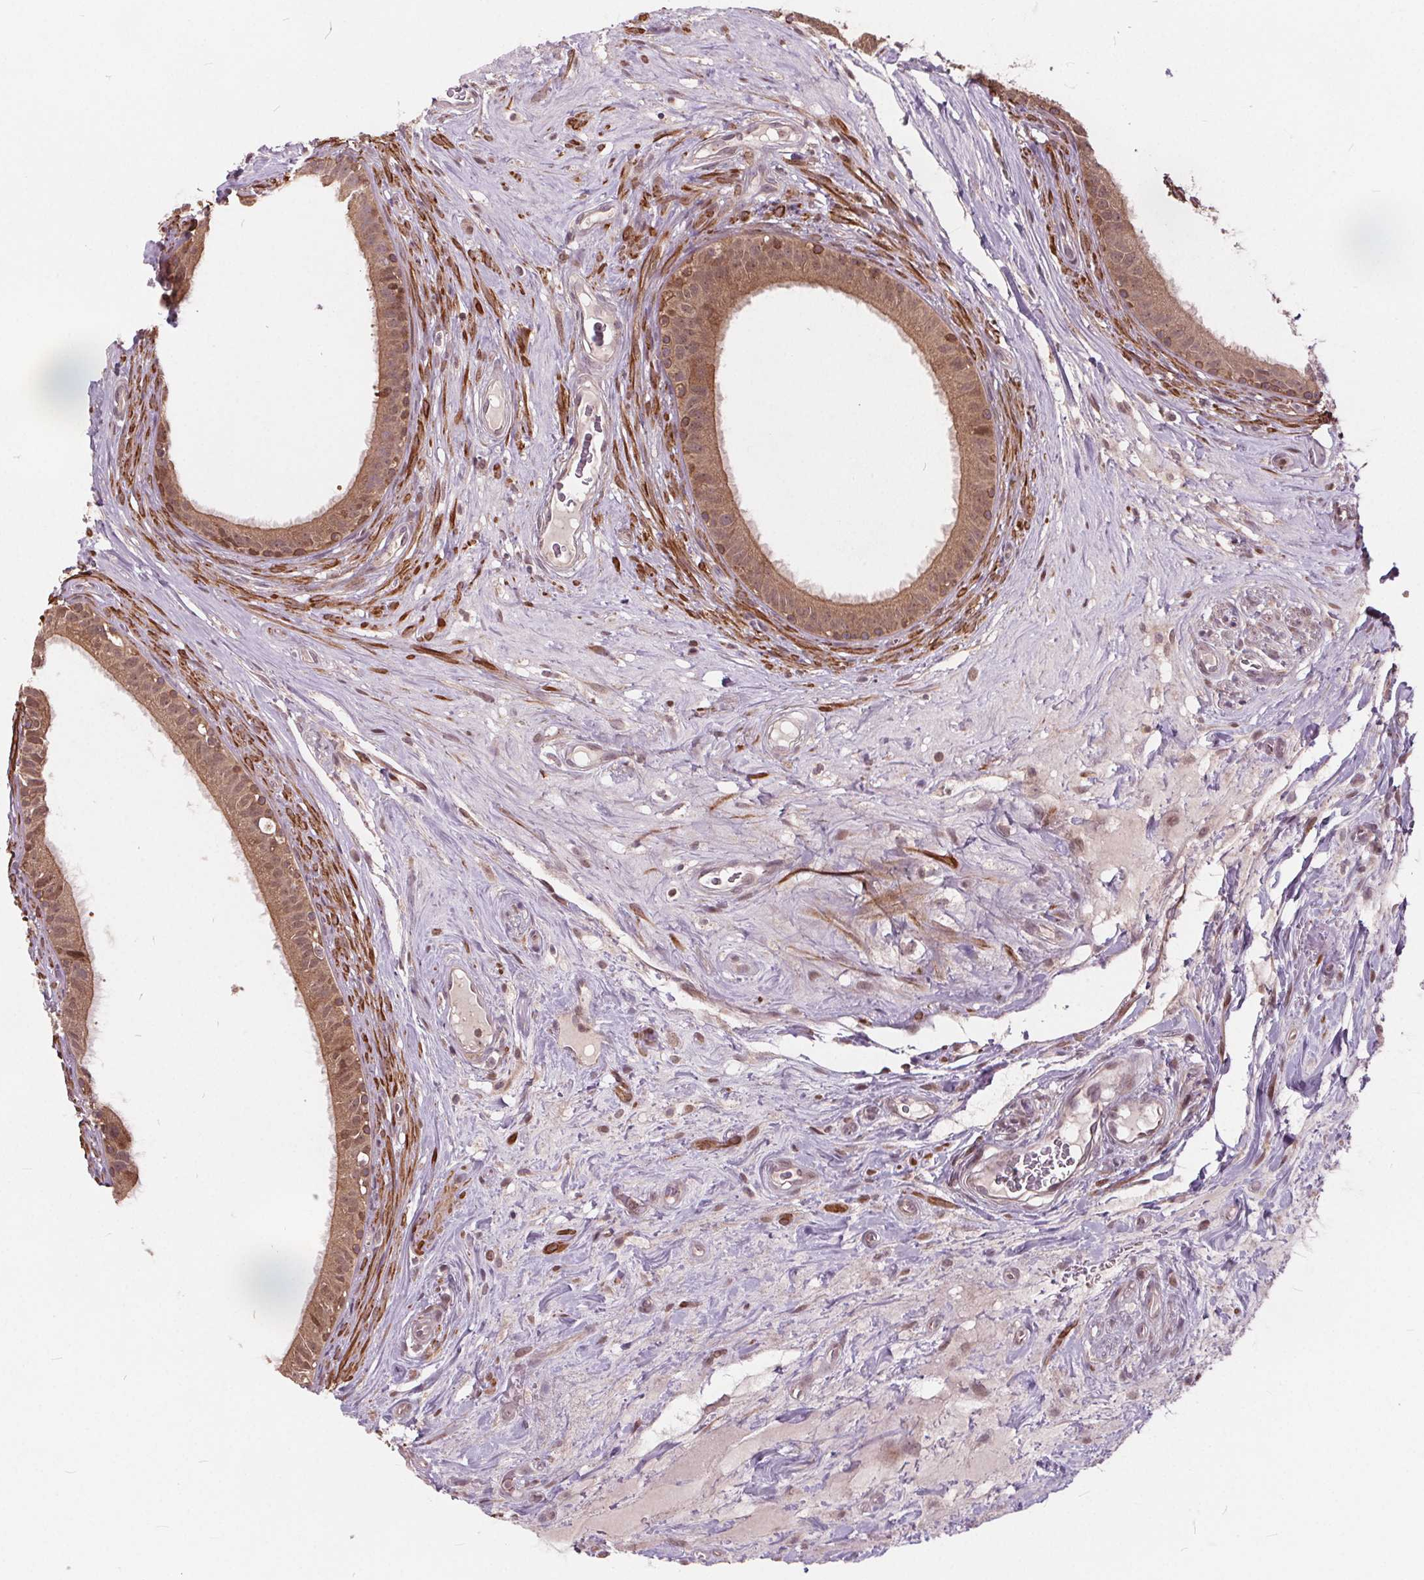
{"staining": {"intensity": "moderate", "quantity": ">75%", "location": "cytoplasmic/membranous"}, "tissue": "epididymis", "cell_type": "Glandular cells", "image_type": "normal", "snomed": [{"axis": "morphology", "description": "Normal tissue, NOS"}, {"axis": "topography", "description": "Epididymis"}], "caption": "This image shows immunohistochemistry staining of benign epididymis, with medium moderate cytoplasmic/membranous staining in approximately >75% of glandular cells.", "gene": "HIF1AN", "patient": {"sex": "male", "age": 59}}